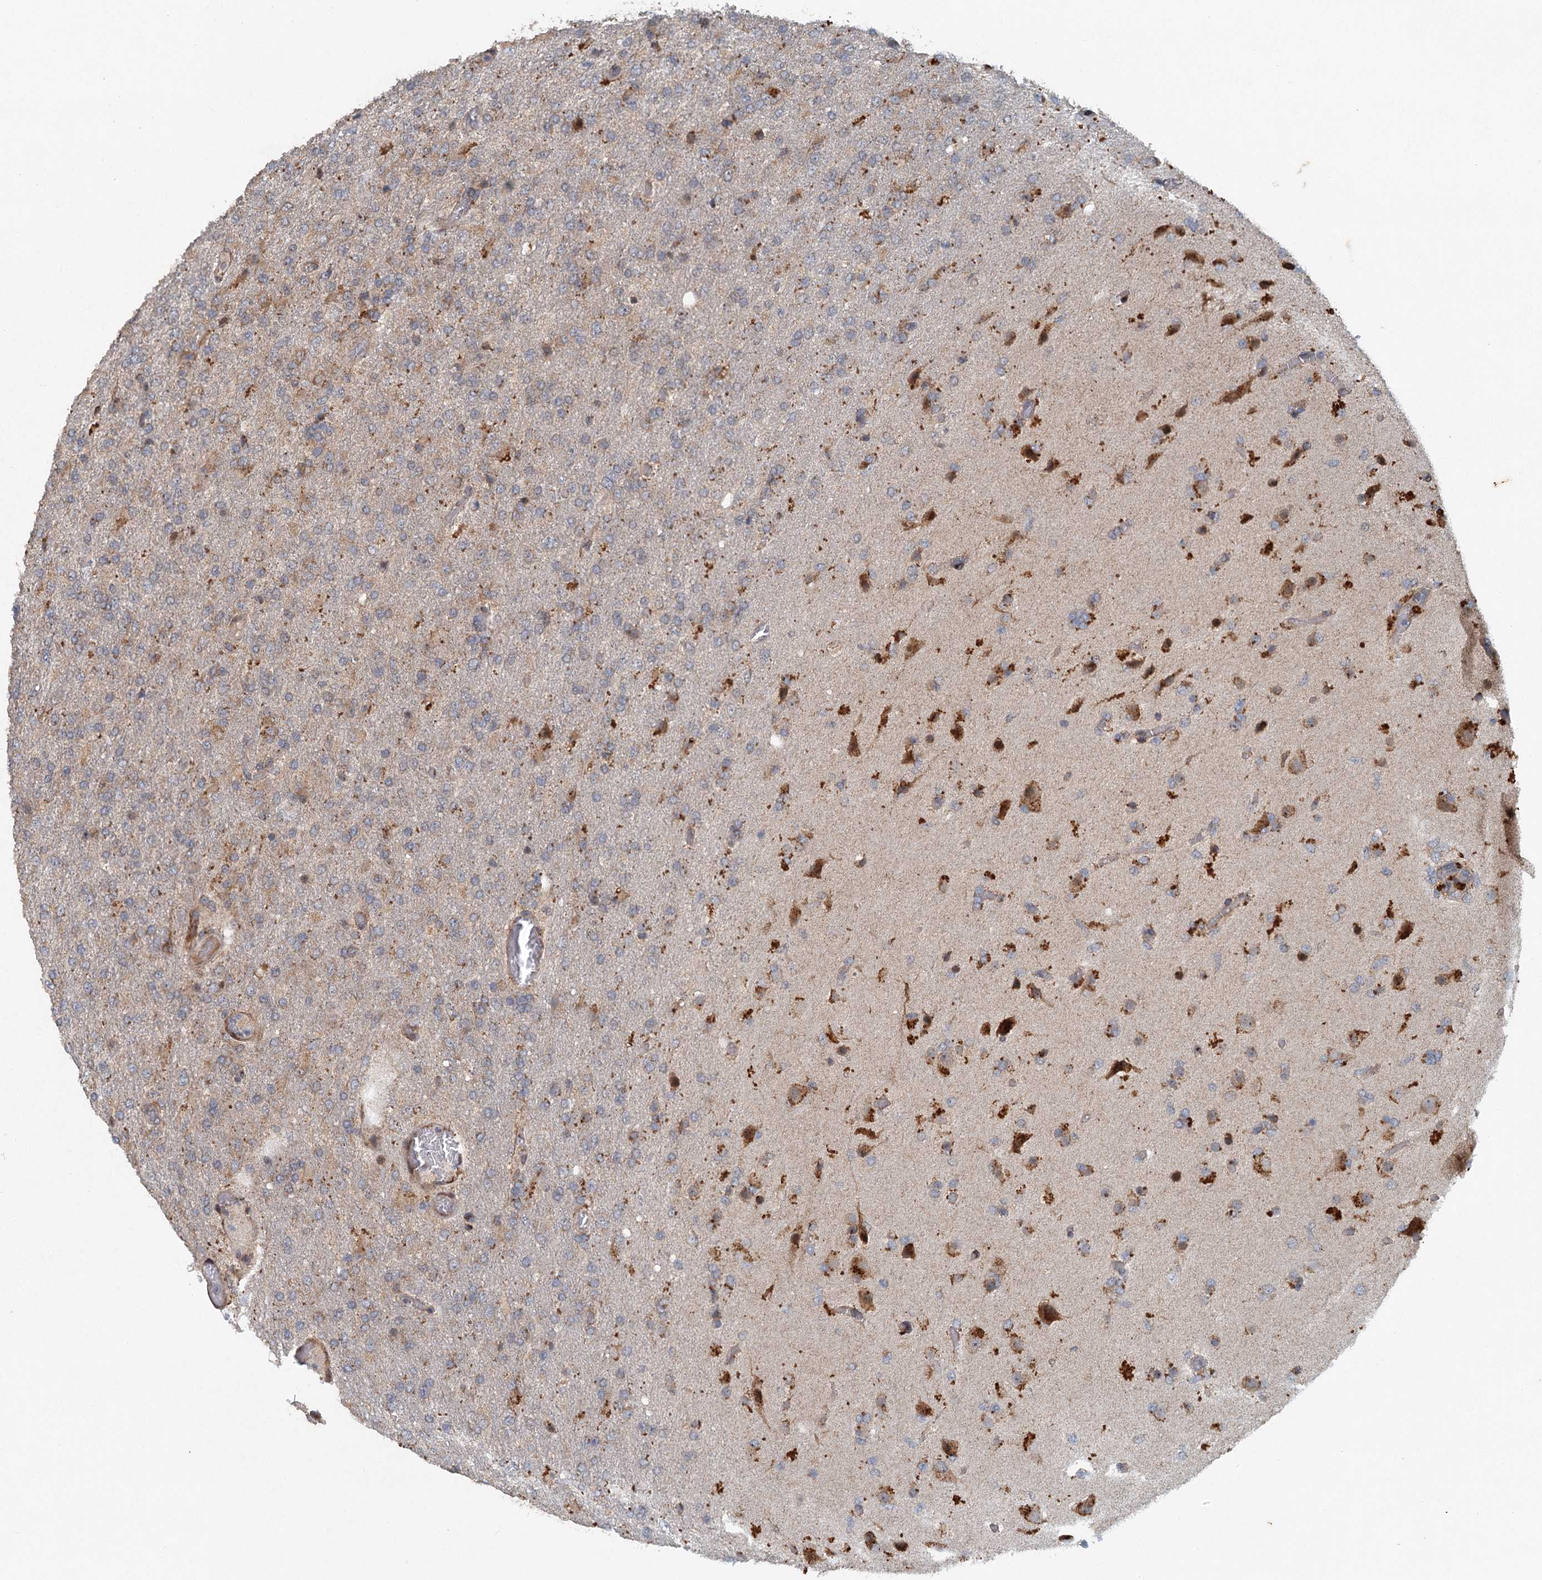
{"staining": {"intensity": "weak", "quantity": "<25%", "location": "cytoplasmic/membranous"}, "tissue": "glioma", "cell_type": "Tumor cells", "image_type": "cancer", "snomed": [{"axis": "morphology", "description": "Glioma, malignant, High grade"}, {"axis": "topography", "description": "Brain"}], "caption": "This is a histopathology image of immunohistochemistry staining of malignant glioma (high-grade), which shows no expression in tumor cells. Nuclei are stained in blue.", "gene": "SRPX2", "patient": {"sex": "female", "age": 74}}